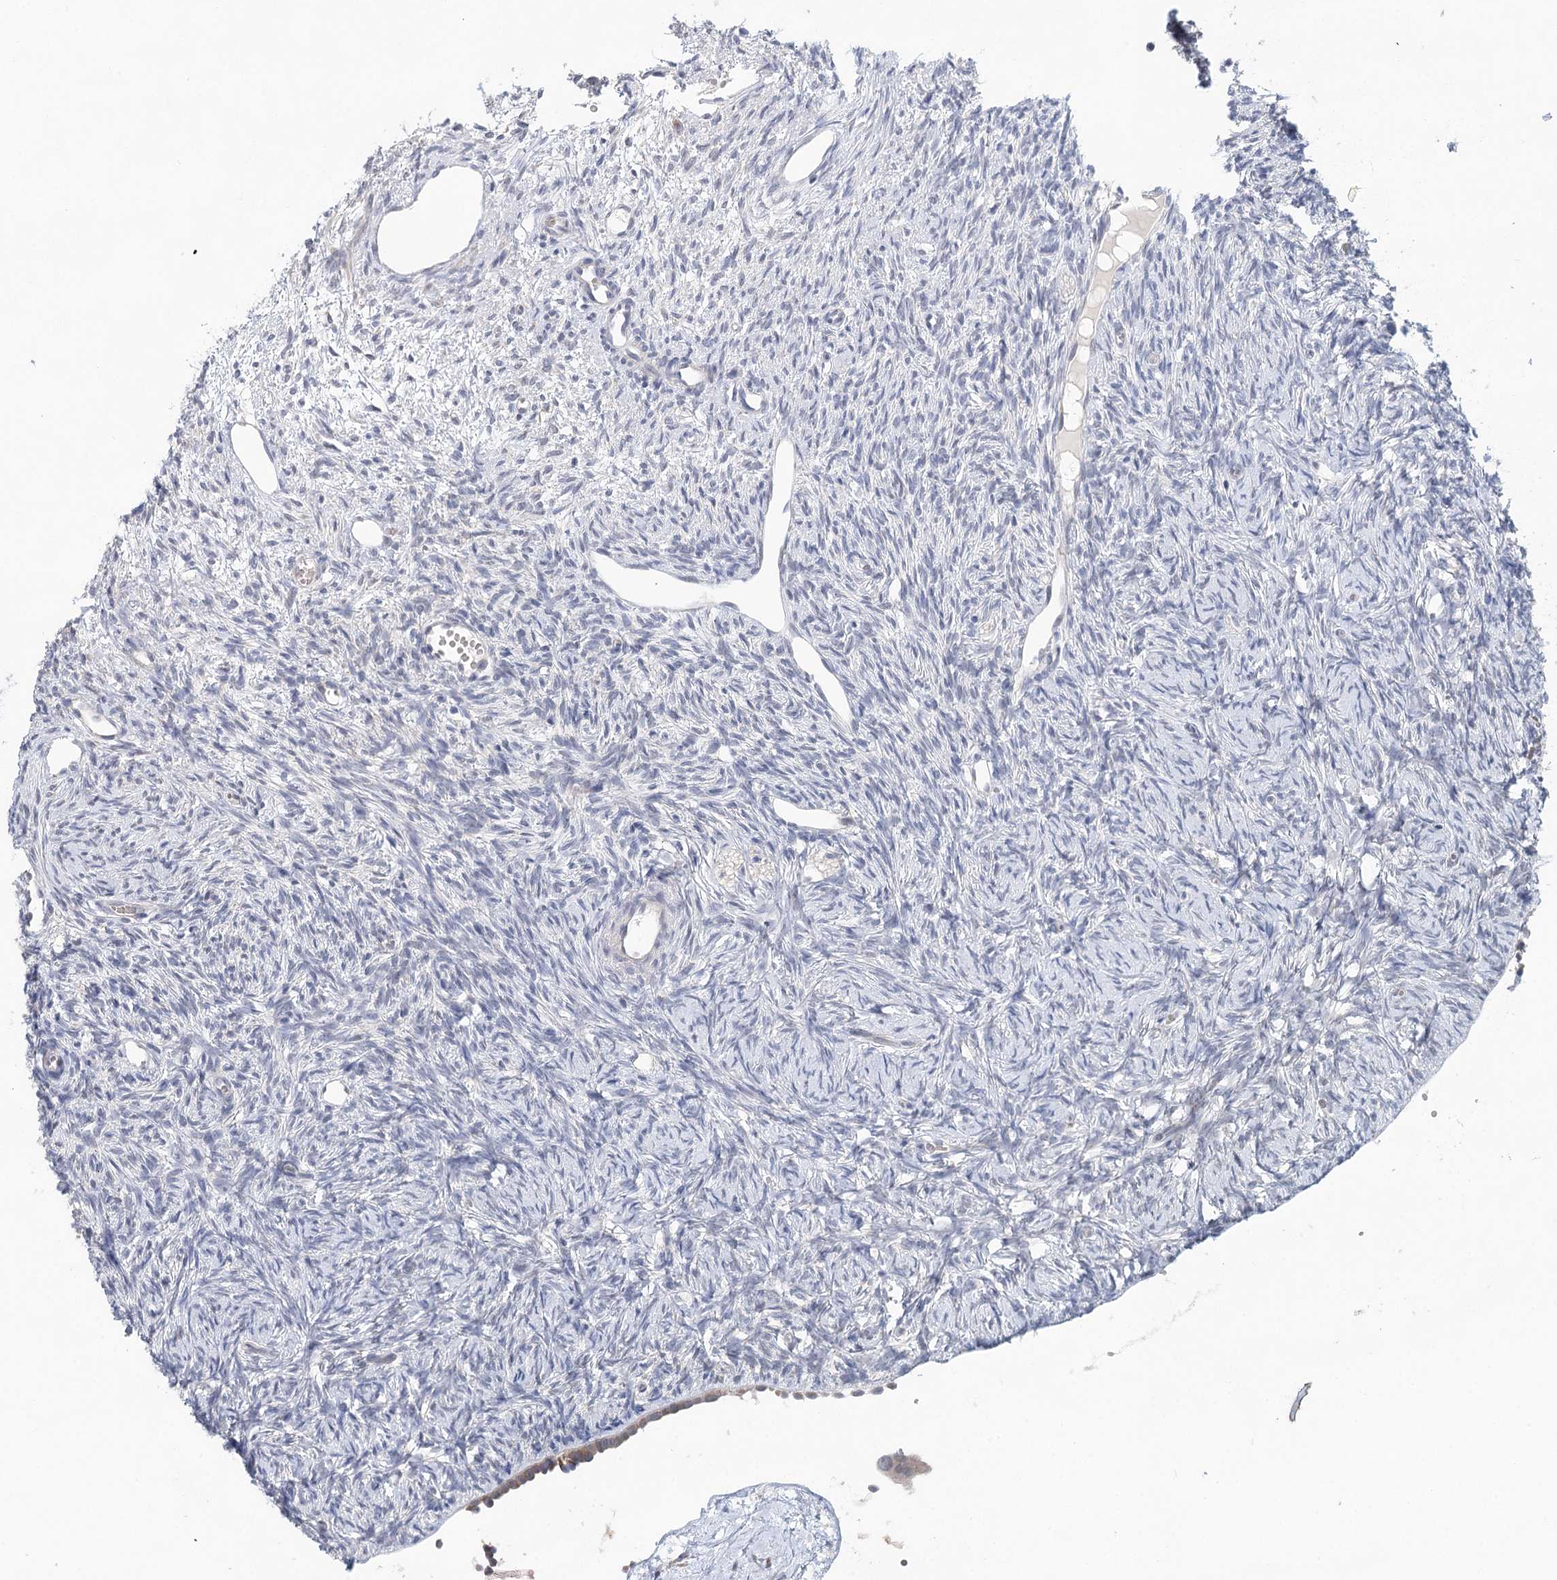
{"staining": {"intensity": "negative", "quantity": "none", "location": "none"}, "tissue": "ovary", "cell_type": "Ovarian stroma cells", "image_type": "normal", "snomed": [{"axis": "morphology", "description": "Normal tissue, NOS"}, {"axis": "topography", "description": "Ovary"}], "caption": "Immunohistochemistry of benign ovary demonstrates no staining in ovarian stroma cells. Brightfield microscopy of immunohistochemistry stained with DAB (3,3'-diaminobenzidine) (brown) and hematoxylin (blue), captured at high magnification.", "gene": "BLTP1", "patient": {"sex": "female", "age": 51}}